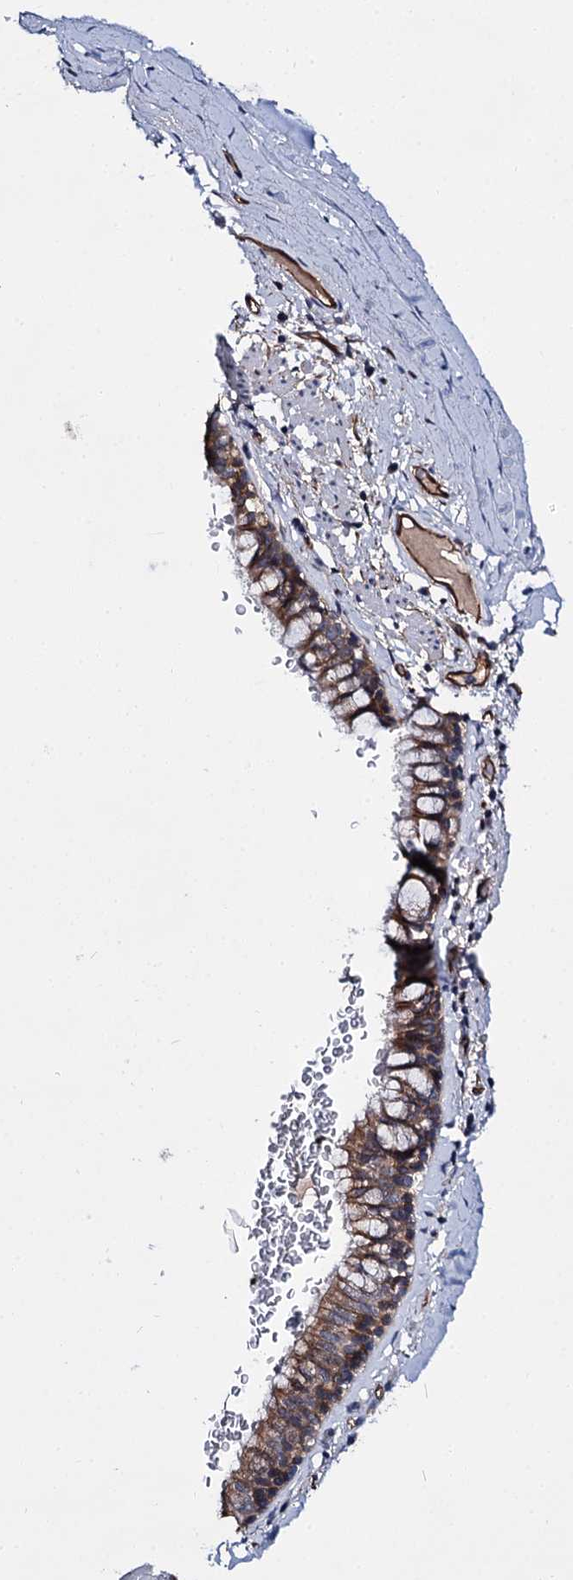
{"staining": {"intensity": "moderate", "quantity": ">75%", "location": "cytoplasmic/membranous"}, "tissue": "bronchus", "cell_type": "Respiratory epithelial cells", "image_type": "normal", "snomed": [{"axis": "morphology", "description": "Normal tissue, NOS"}, {"axis": "topography", "description": "Cartilage tissue"}, {"axis": "topography", "description": "Bronchus"}], "caption": "Brown immunohistochemical staining in benign bronchus reveals moderate cytoplasmic/membranous positivity in approximately >75% of respiratory epithelial cells. The staining was performed using DAB (3,3'-diaminobenzidine) to visualize the protein expression in brown, while the nuclei were stained in blue with hematoxylin (Magnification: 20x).", "gene": "ABLIM1", "patient": {"sex": "female", "age": 36}}